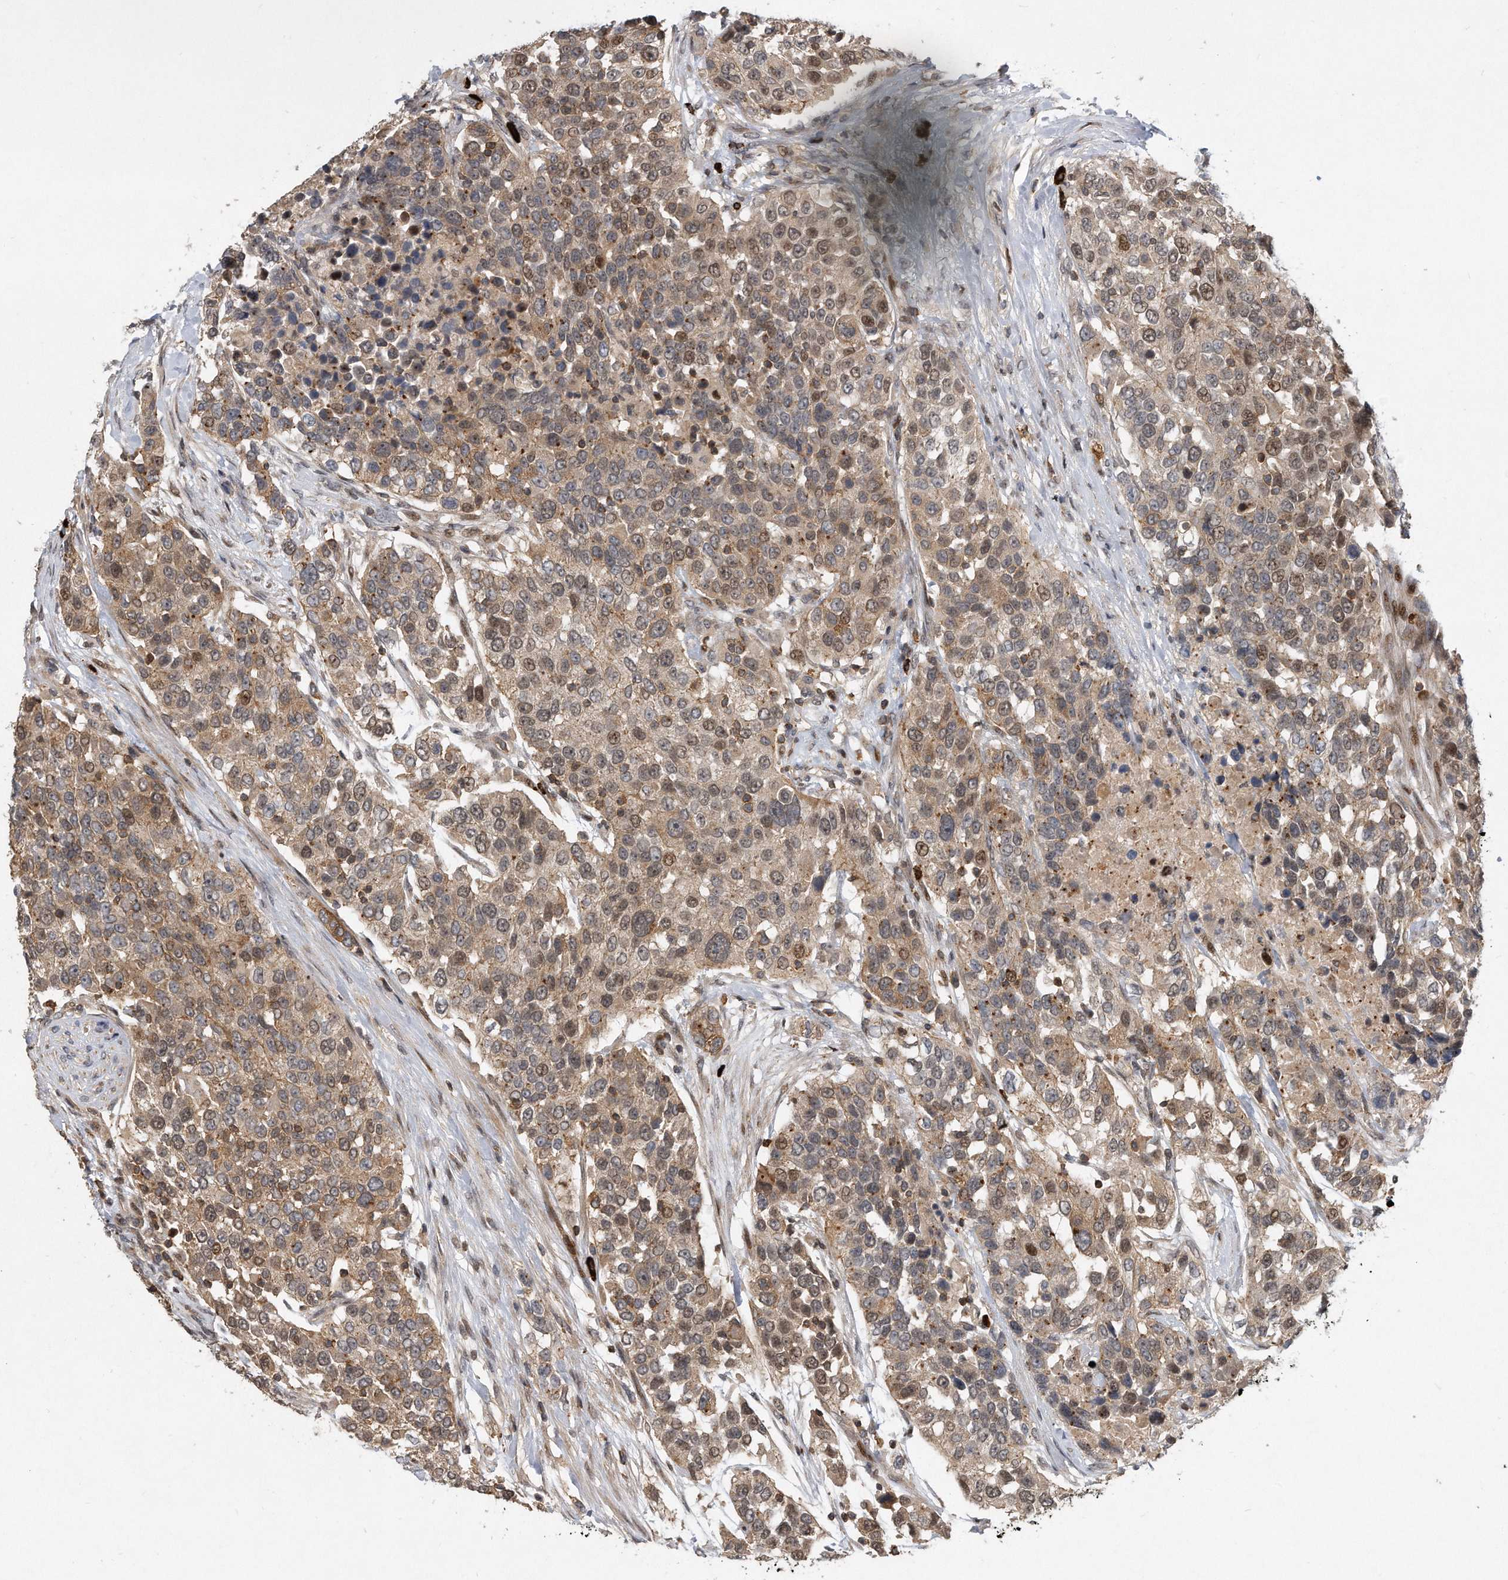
{"staining": {"intensity": "moderate", "quantity": "25%-75%", "location": "cytoplasmic/membranous,nuclear"}, "tissue": "urothelial cancer", "cell_type": "Tumor cells", "image_type": "cancer", "snomed": [{"axis": "morphology", "description": "Urothelial carcinoma, High grade"}, {"axis": "topography", "description": "Urinary bladder"}], "caption": "IHC of human urothelial cancer shows medium levels of moderate cytoplasmic/membranous and nuclear positivity in about 25%-75% of tumor cells. The staining is performed using DAB brown chromogen to label protein expression. The nuclei are counter-stained blue using hematoxylin.", "gene": "PGBD2", "patient": {"sex": "female", "age": 80}}